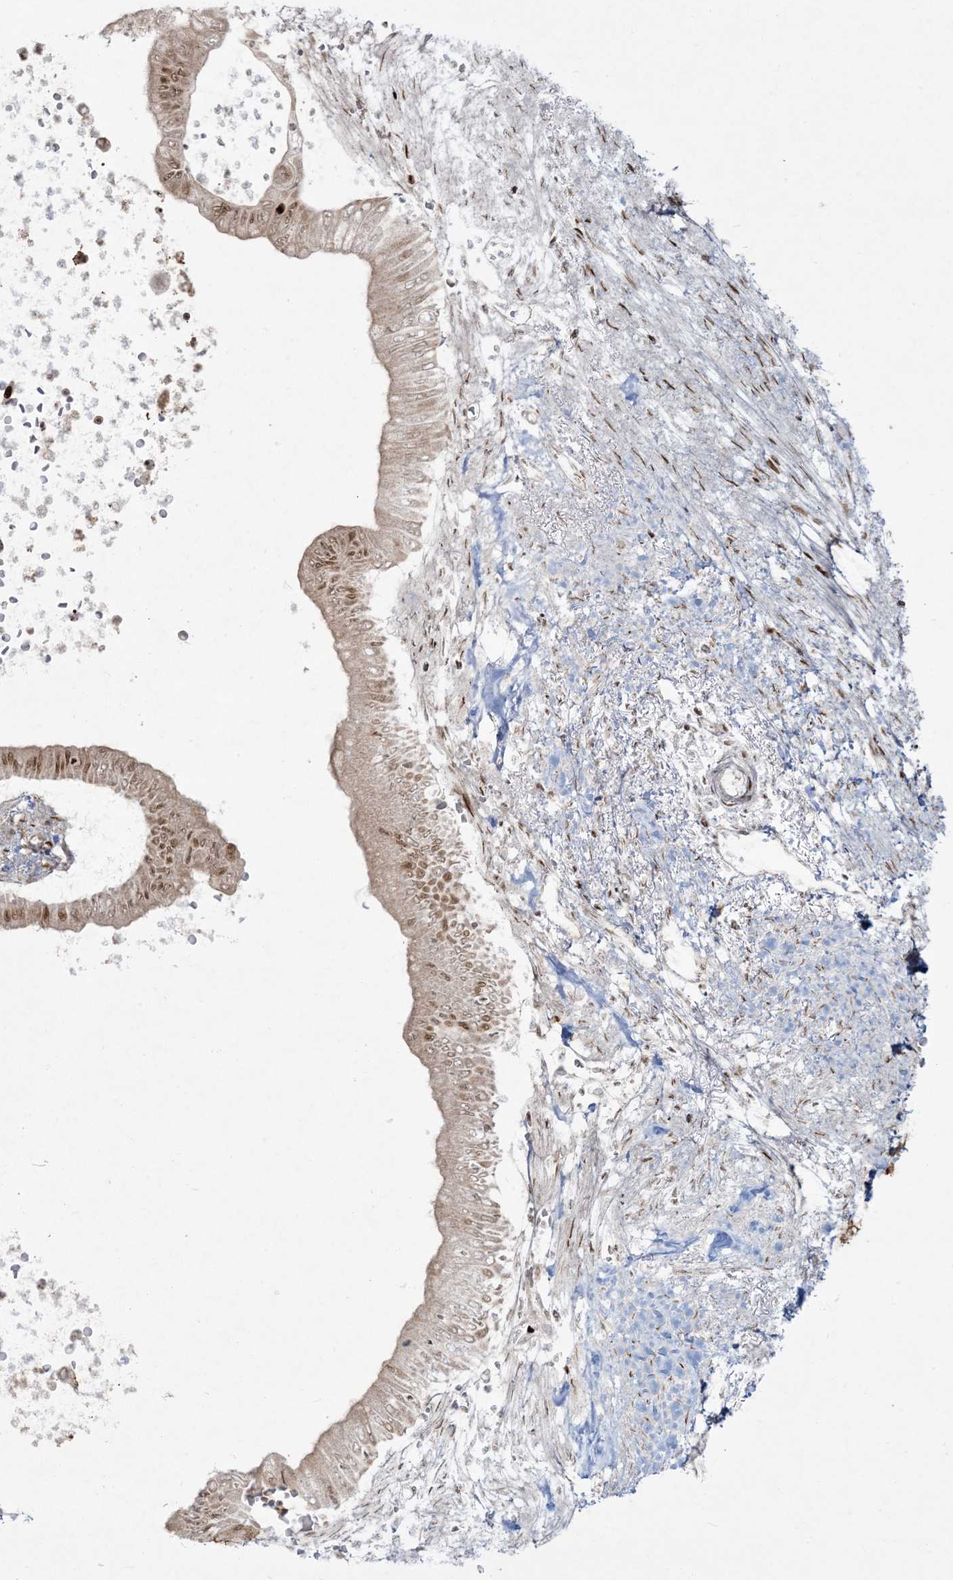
{"staining": {"intensity": "moderate", "quantity": "25%-75%", "location": "cytoplasmic/membranous,nuclear"}, "tissue": "pancreatic cancer", "cell_type": "Tumor cells", "image_type": "cancer", "snomed": [{"axis": "morphology", "description": "Adenocarcinoma, NOS"}, {"axis": "topography", "description": "Pancreas"}], "caption": "An image of pancreatic cancer (adenocarcinoma) stained for a protein exhibits moderate cytoplasmic/membranous and nuclear brown staining in tumor cells. The staining is performed using DAB brown chromogen to label protein expression. The nuclei are counter-stained blue using hematoxylin.", "gene": "RBM10", "patient": {"sex": "male", "age": 68}}